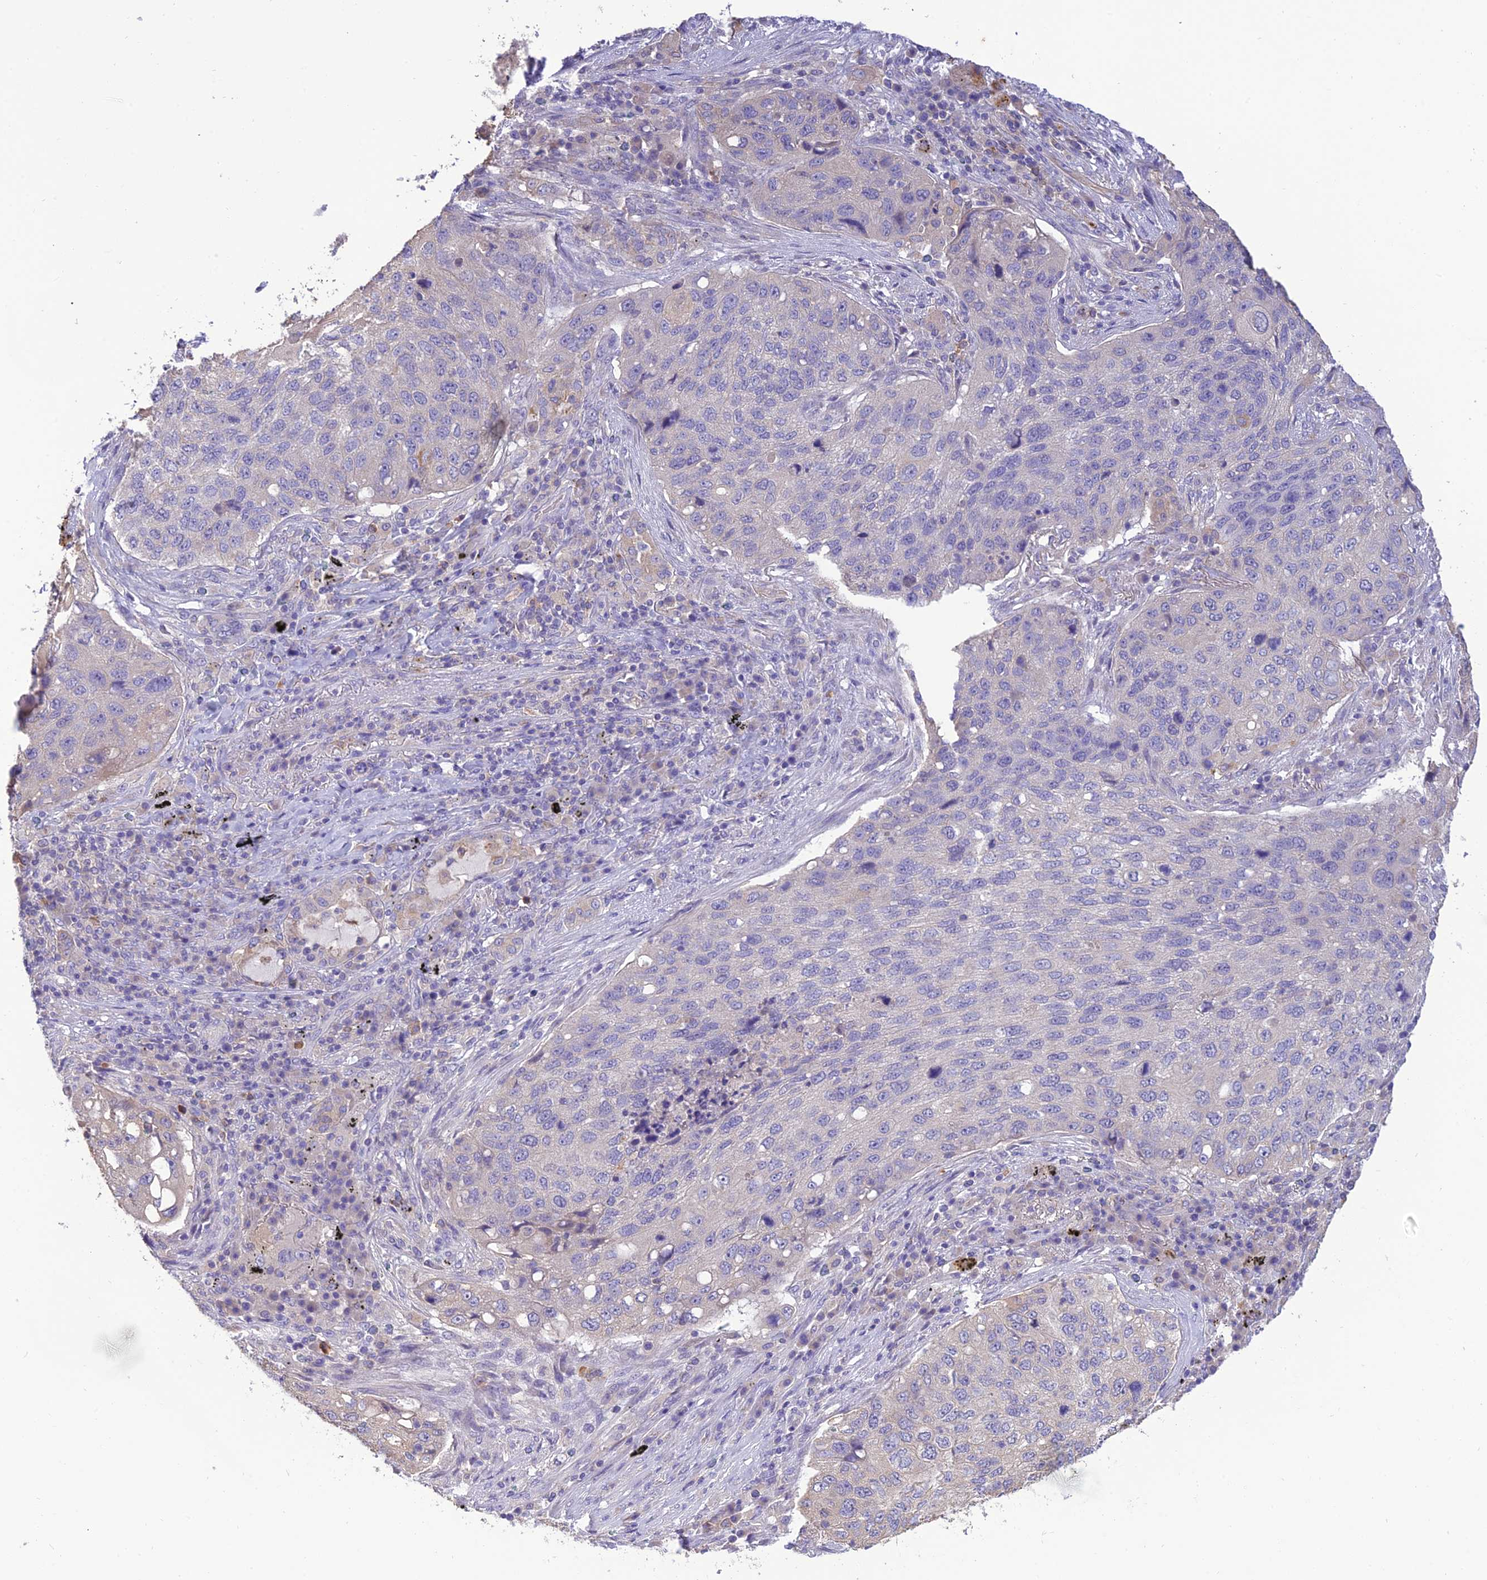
{"staining": {"intensity": "negative", "quantity": "none", "location": "none"}, "tissue": "lung cancer", "cell_type": "Tumor cells", "image_type": "cancer", "snomed": [{"axis": "morphology", "description": "Squamous cell carcinoma, NOS"}, {"axis": "topography", "description": "Lung"}], "caption": "The IHC histopathology image has no significant positivity in tumor cells of lung cancer (squamous cell carcinoma) tissue. (Stains: DAB (3,3'-diaminobenzidine) immunohistochemistry with hematoxylin counter stain, Microscopy: brightfield microscopy at high magnification).", "gene": "SFT2D2", "patient": {"sex": "female", "age": 63}}